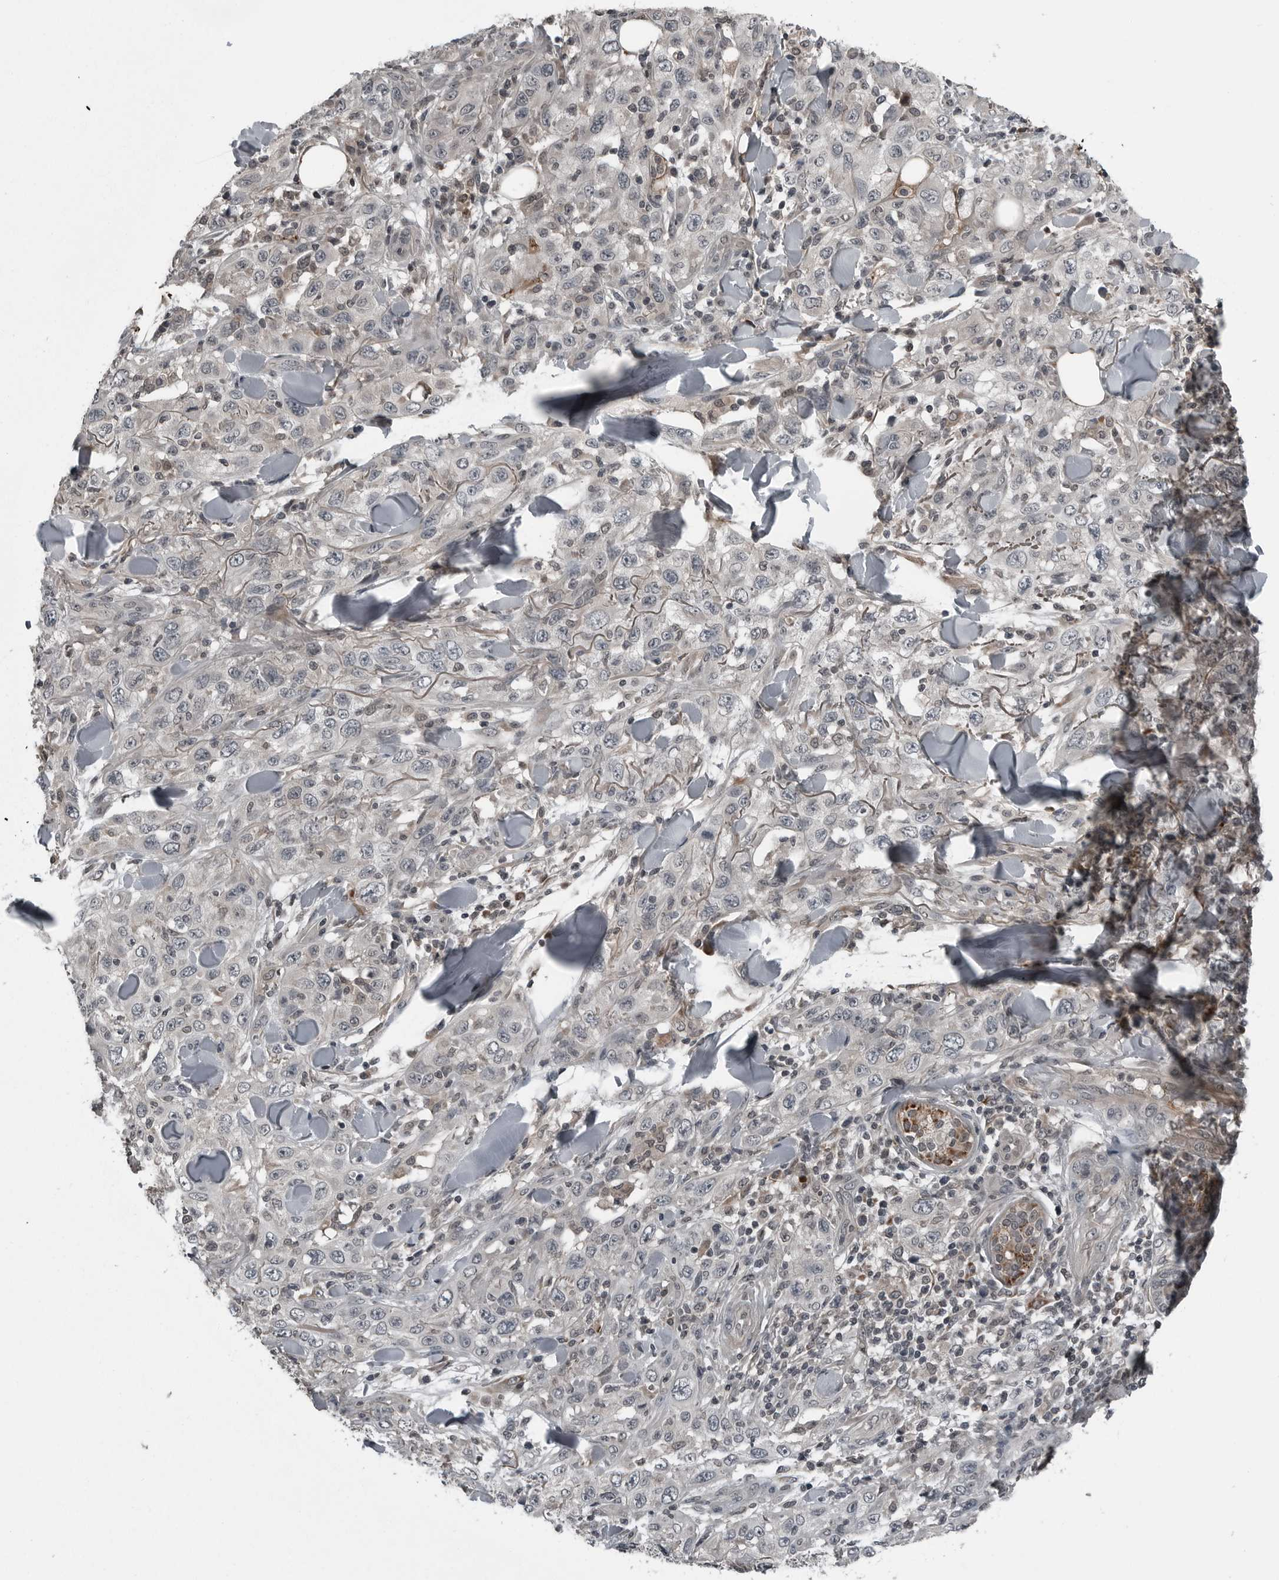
{"staining": {"intensity": "negative", "quantity": "none", "location": "none"}, "tissue": "skin cancer", "cell_type": "Tumor cells", "image_type": "cancer", "snomed": [{"axis": "morphology", "description": "Squamous cell carcinoma, NOS"}, {"axis": "topography", "description": "Skin"}], "caption": "There is no significant expression in tumor cells of skin cancer (squamous cell carcinoma).", "gene": "GAK", "patient": {"sex": "female", "age": 88}}